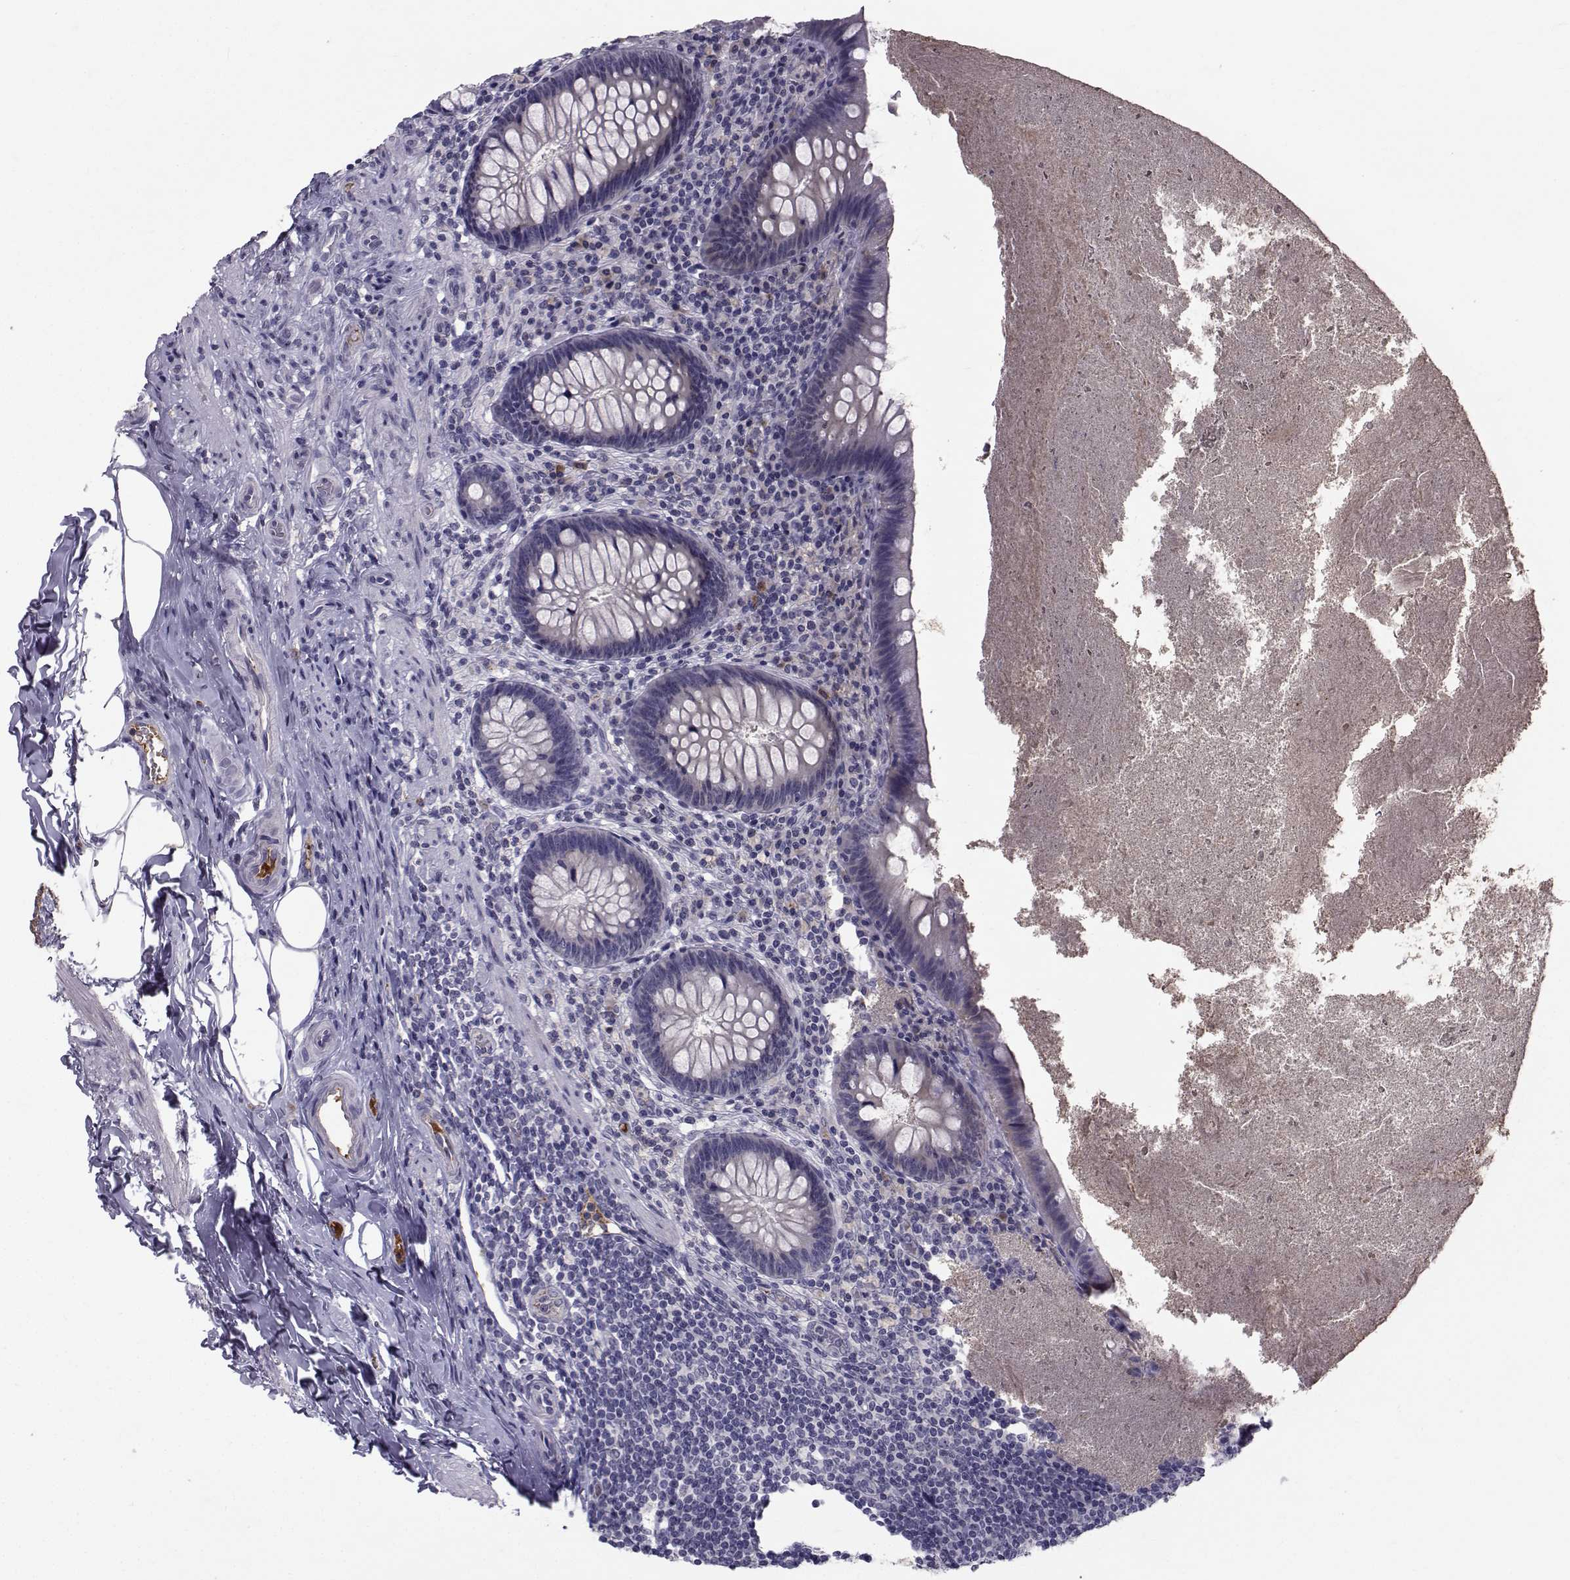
{"staining": {"intensity": "negative", "quantity": "none", "location": "none"}, "tissue": "appendix", "cell_type": "Glandular cells", "image_type": "normal", "snomed": [{"axis": "morphology", "description": "Normal tissue, NOS"}, {"axis": "topography", "description": "Appendix"}], "caption": "Protein analysis of normal appendix displays no significant staining in glandular cells.", "gene": "TNFRSF11B", "patient": {"sex": "male", "age": 47}}